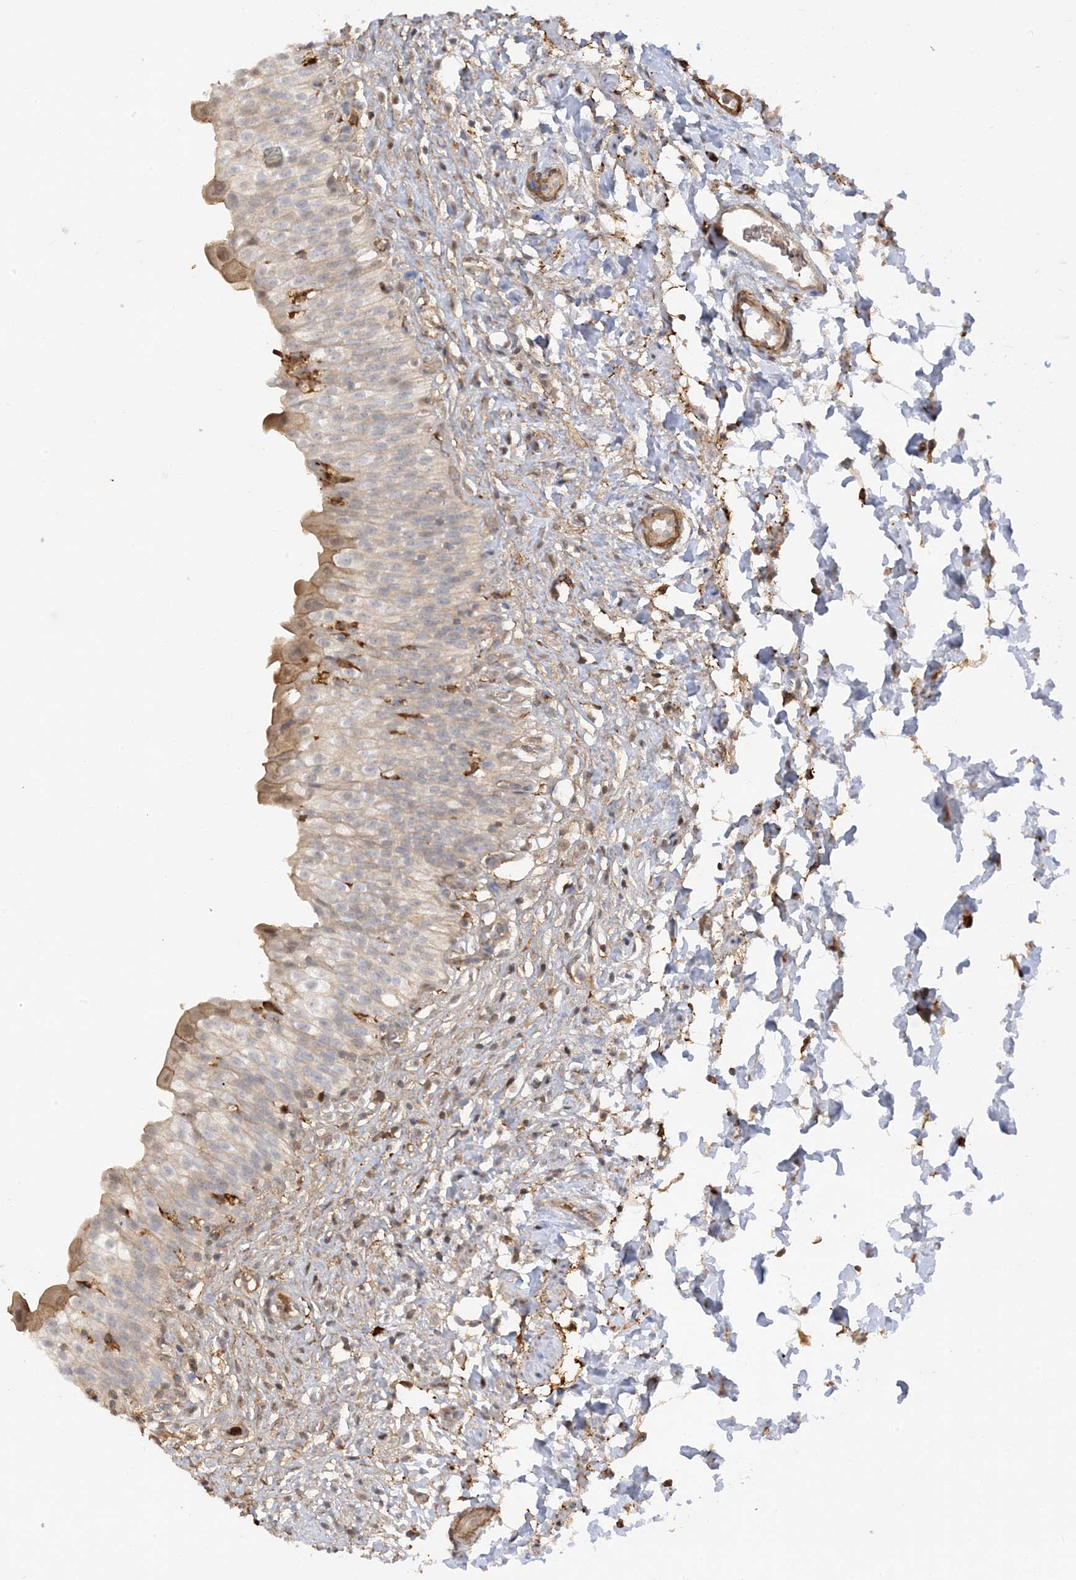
{"staining": {"intensity": "moderate", "quantity": "25%-75%", "location": "cytoplasmic/membranous"}, "tissue": "urinary bladder", "cell_type": "Urothelial cells", "image_type": "normal", "snomed": [{"axis": "morphology", "description": "Normal tissue, NOS"}, {"axis": "topography", "description": "Urinary bladder"}], "caption": "High-magnification brightfield microscopy of normal urinary bladder stained with DAB (3,3'-diaminobenzidine) (brown) and counterstained with hematoxylin (blue). urothelial cells exhibit moderate cytoplasmic/membranous positivity is appreciated in approximately25%-75% of cells.", "gene": "PHACTR2", "patient": {"sex": "male", "age": 55}}